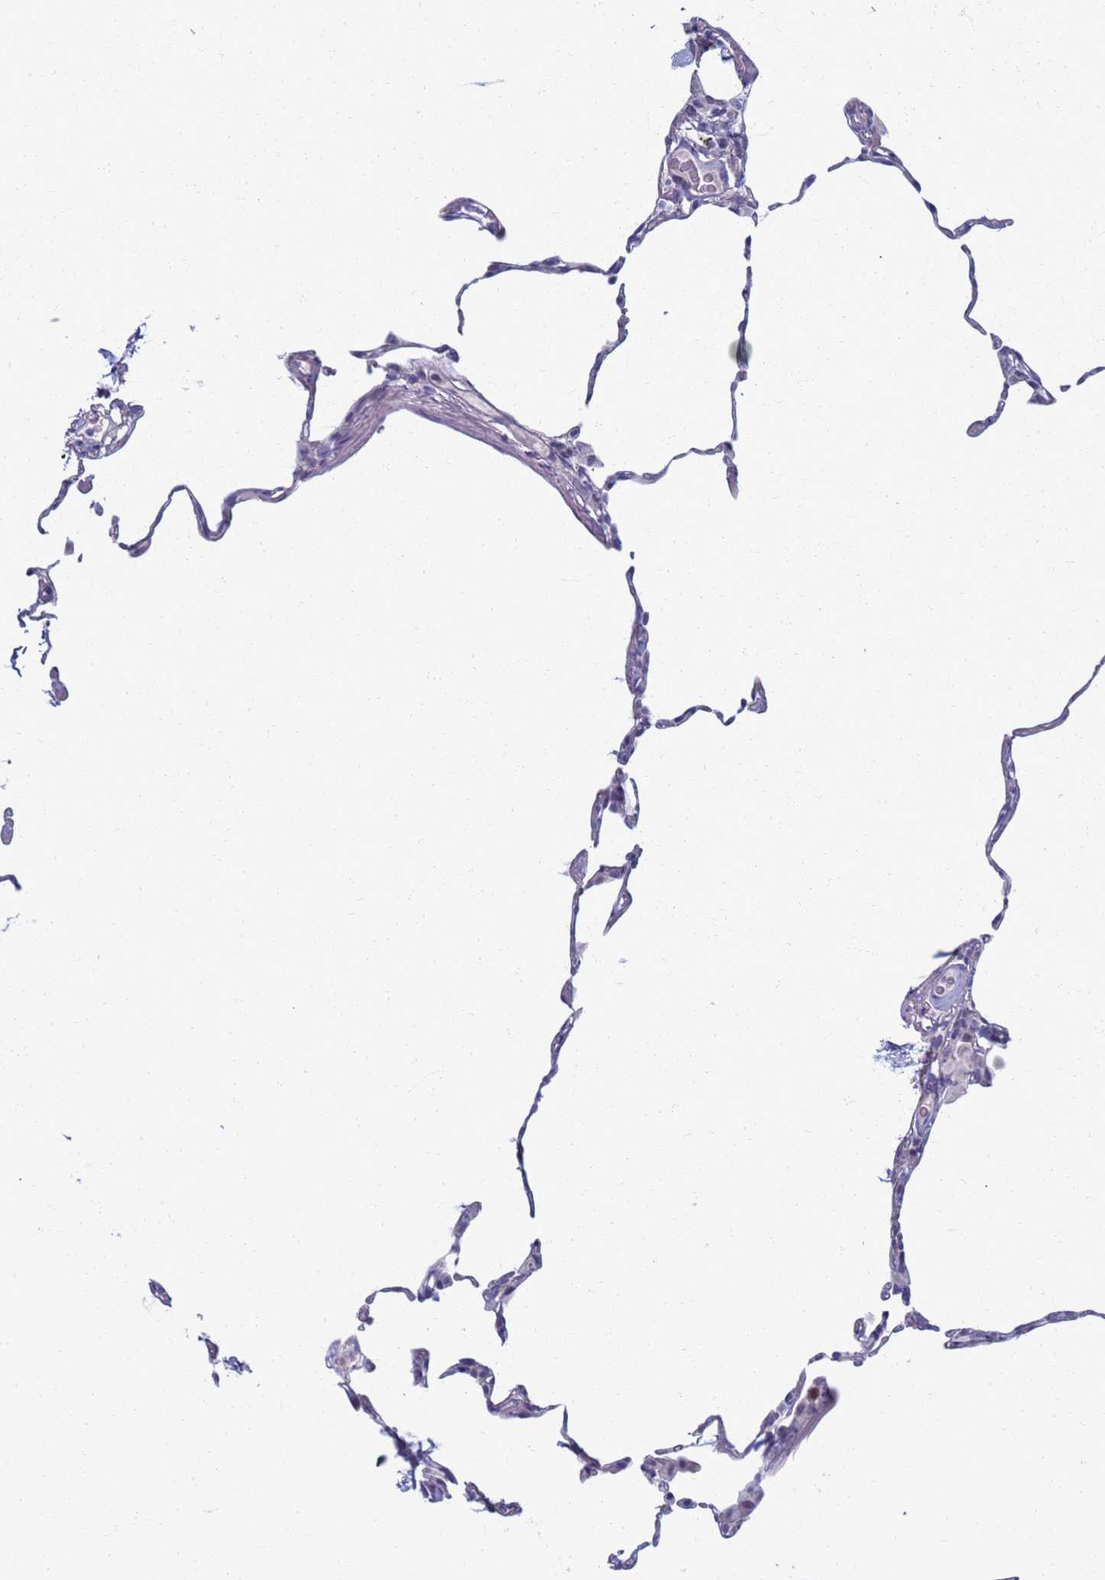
{"staining": {"intensity": "negative", "quantity": "none", "location": "none"}, "tissue": "lung", "cell_type": "Alveolar cells", "image_type": "normal", "snomed": [{"axis": "morphology", "description": "Normal tissue, NOS"}, {"axis": "topography", "description": "Lung"}], "caption": "The histopathology image reveals no staining of alveolar cells in benign lung. Nuclei are stained in blue.", "gene": "CLCA2", "patient": {"sex": "female", "age": 57}}